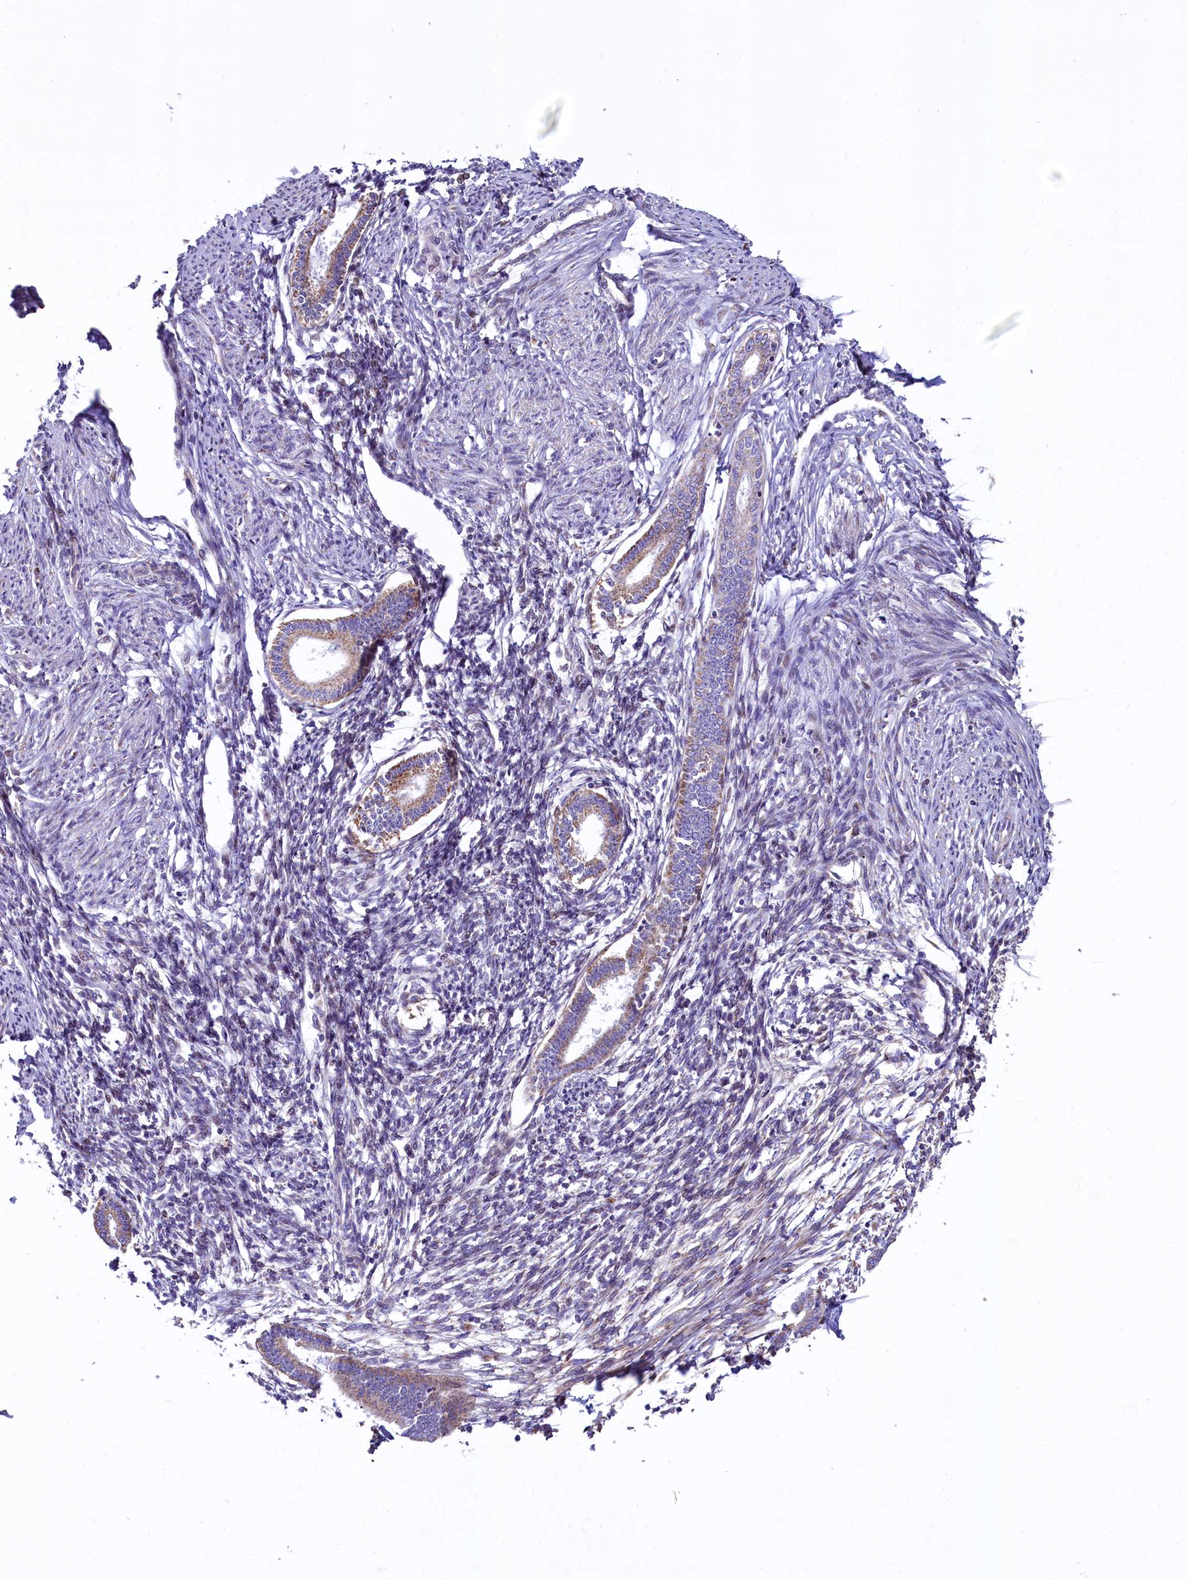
{"staining": {"intensity": "negative", "quantity": "none", "location": "none"}, "tissue": "endometrium", "cell_type": "Cells in endometrial stroma", "image_type": "normal", "snomed": [{"axis": "morphology", "description": "Normal tissue, NOS"}, {"axis": "topography", "description": "Endometrium"}], "caption": "IHC image of unremarkable endometrium: human endometrium stained with DAB (3,3'-diaminobenzidine) reveals no significant protein expression in cells in endometrial stroma.", "gene": "VWCE", "patient": {"sex": "female", "age": 56}}